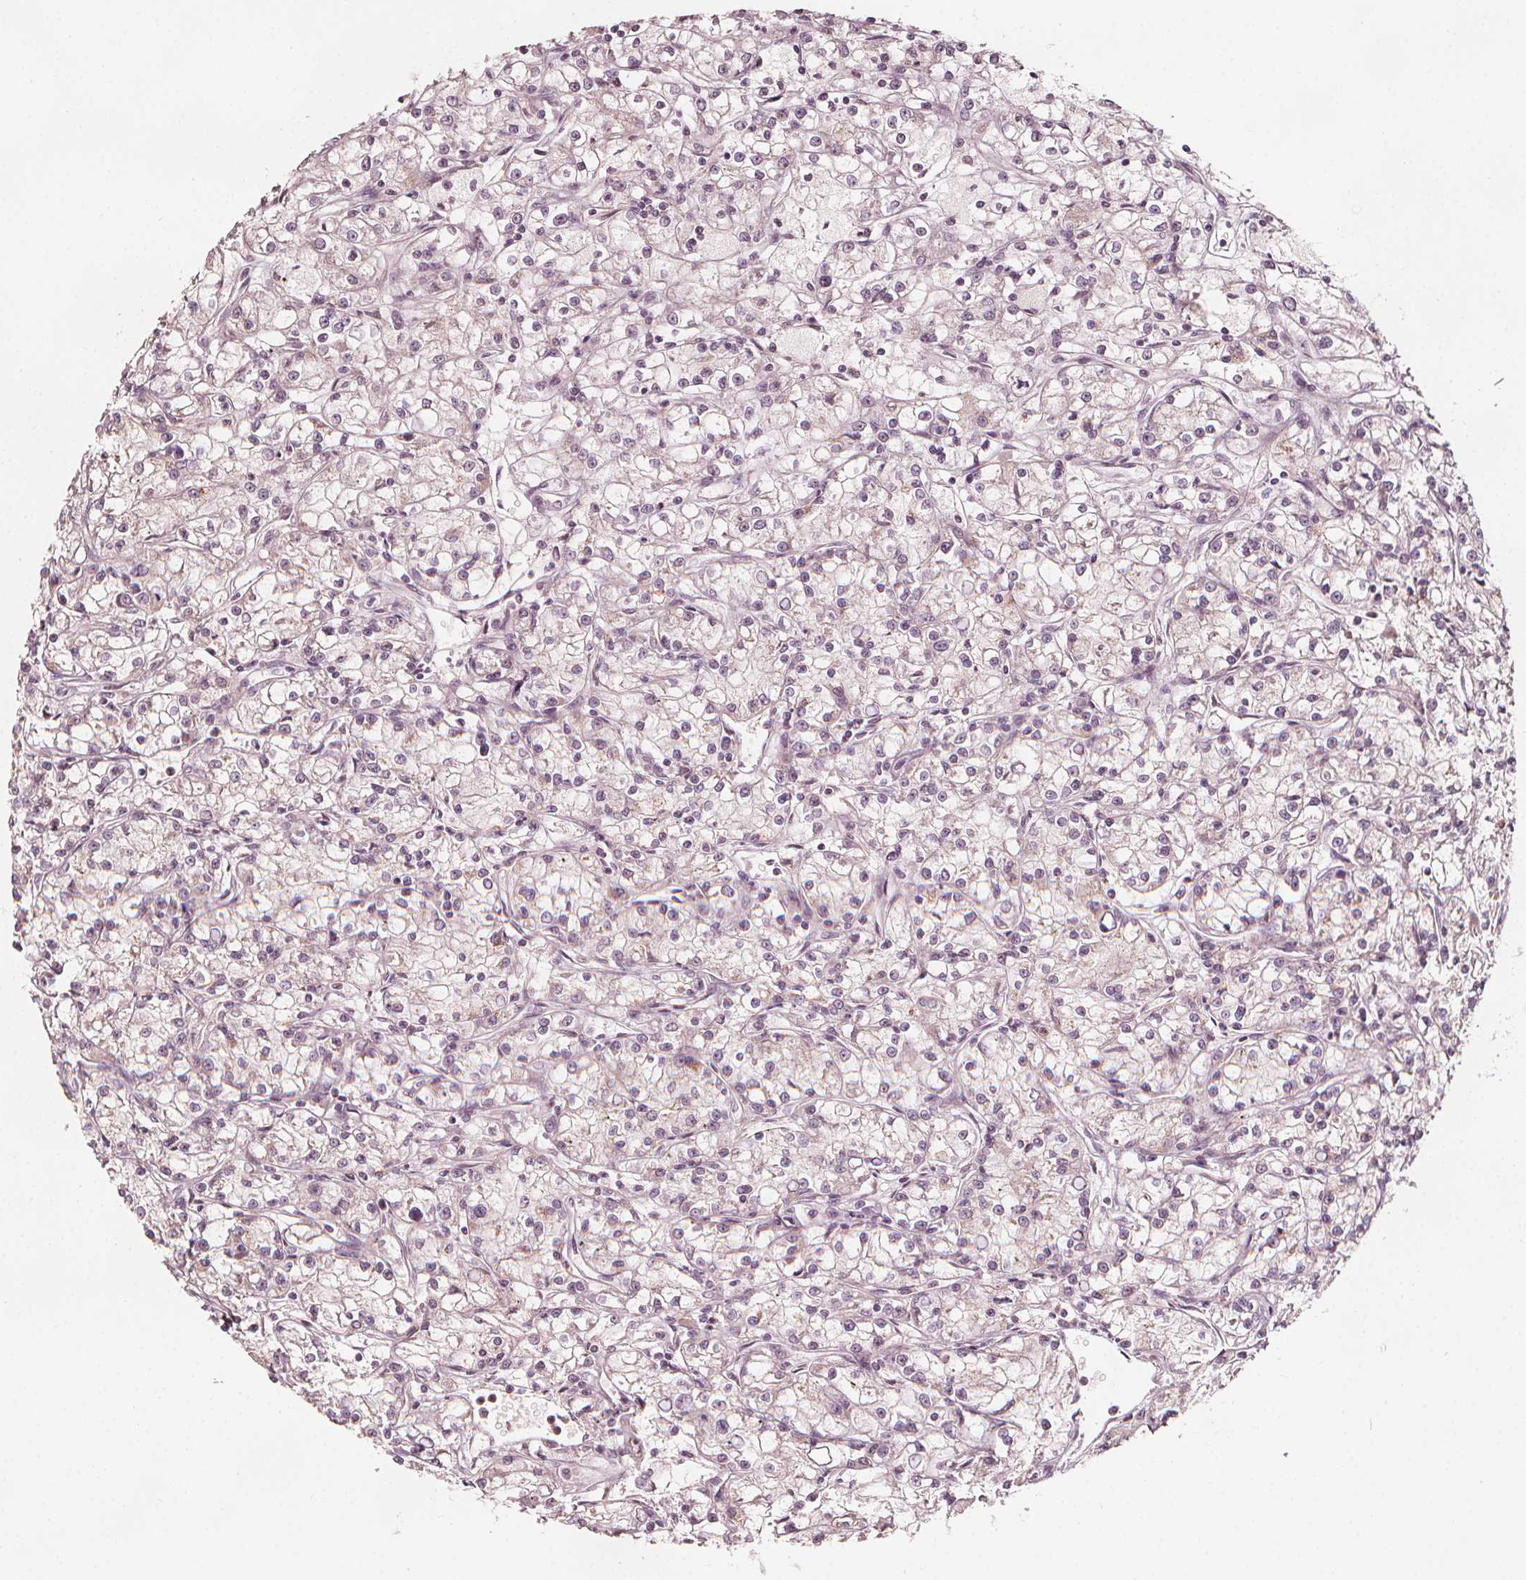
{"staining": {"intensity": "negative", "quantity": "none", "location": "none"}, "tissue": "renal cancer", "cell_type": "Tumor cells", "image_type": "cancer", "snomed": [{"axis": "morphology", "description": "Adenocarcinoma, NOS"}, {"axis": "topography", "description": "Kidney"}], "caption": "DAB immunohistochemical staining of renal cancer displays no significant staining in tumor cells.", "gene": "NPC1L1", "patient": {"sex": "female", "age": 59}}